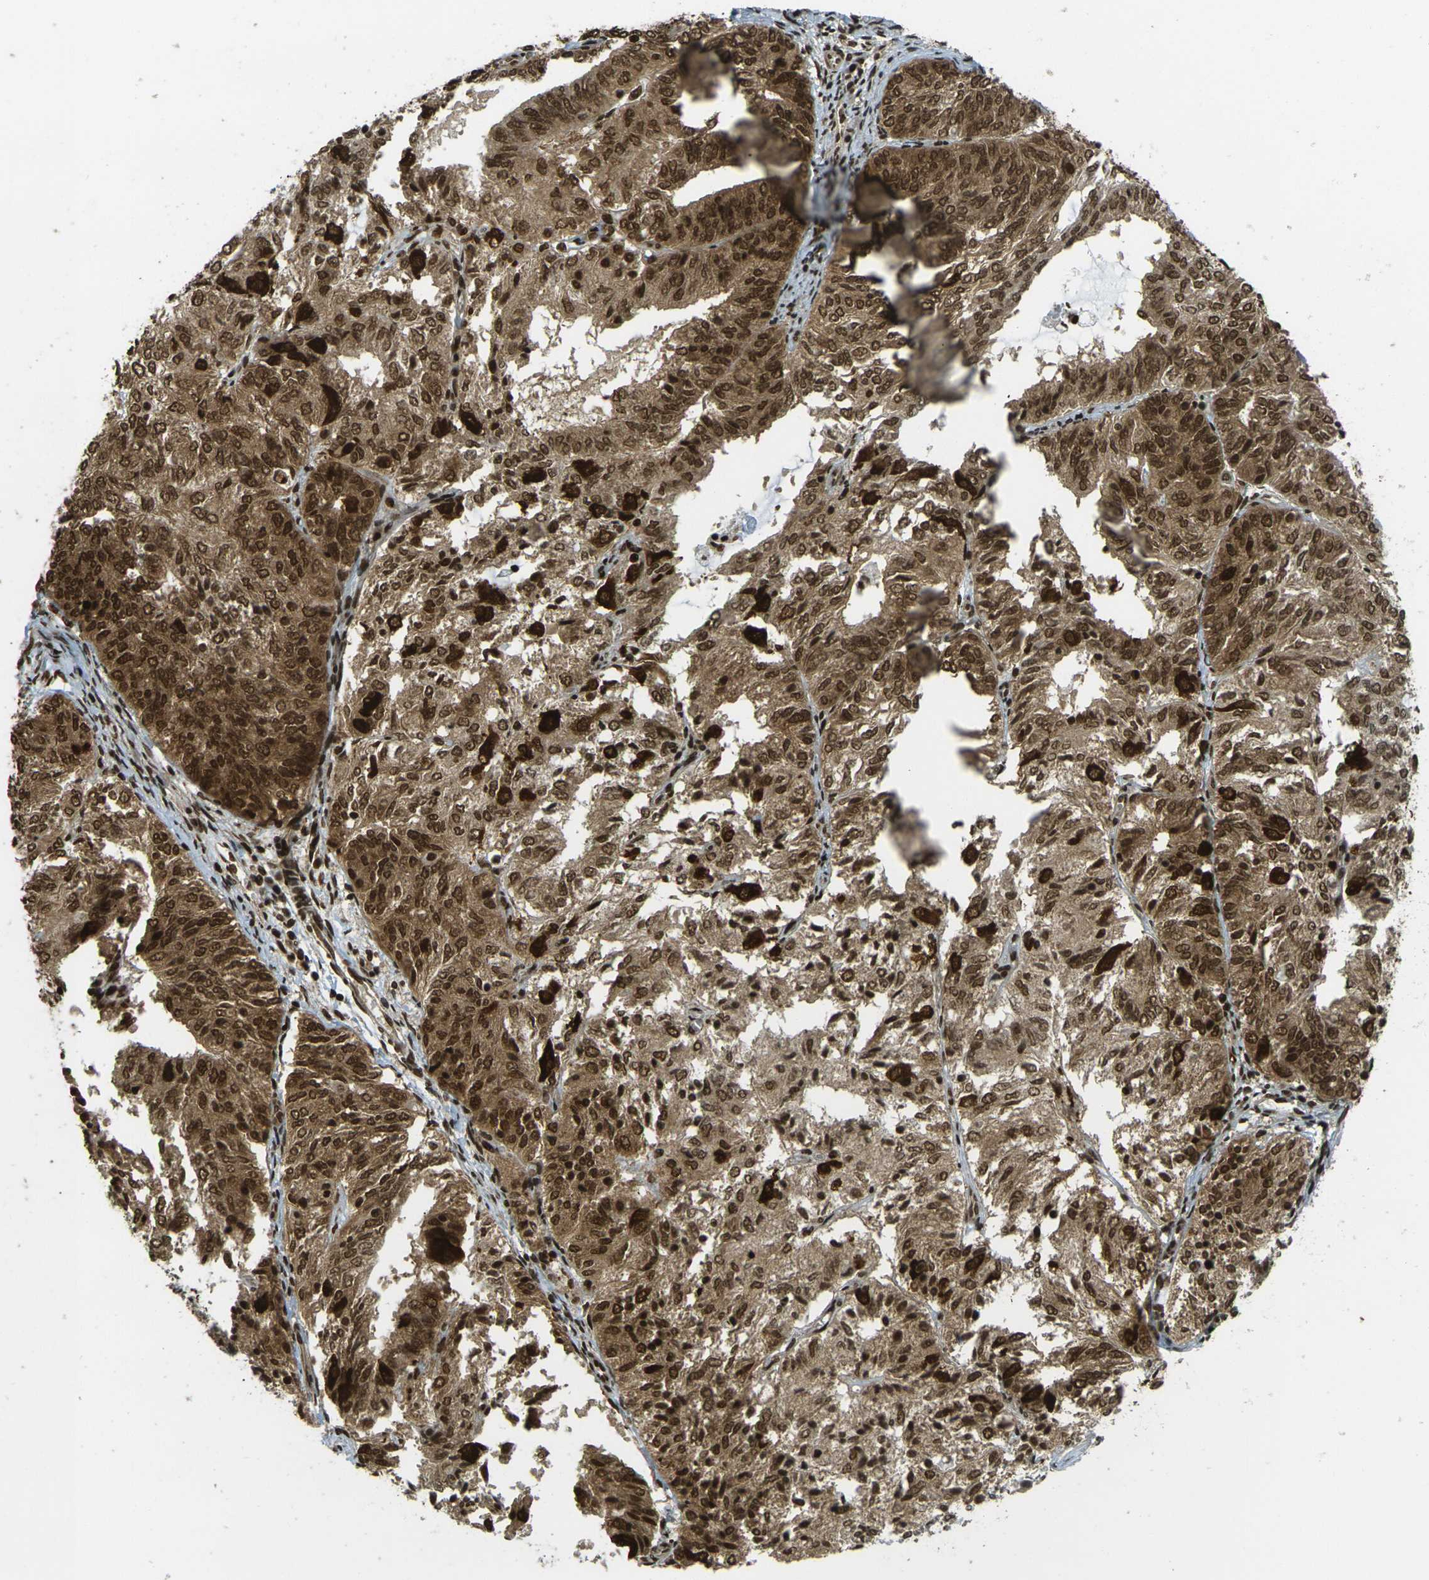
{"staining": {"intensity": "strong", "quantity": ">75%", "location": "cytoplasmic/membranous,nuclear"}, "tissue": "endometrial cancer", "cell_type": "Tumor cells", "image_type": "cancer", "snomed": [{"axis": "morphology", "description": "Adenocarcinoma, NOS"}, {"axis": "topography", "description": "Uterus"}], "caption": "Tumor cells demonstrate high levels of strong cytoplasmic/membranous and nuclear expression in about >75% of cells in endometrial cancer.", "gene": "RUVBL2", "patient": {"sex": "female", "age": 60}}